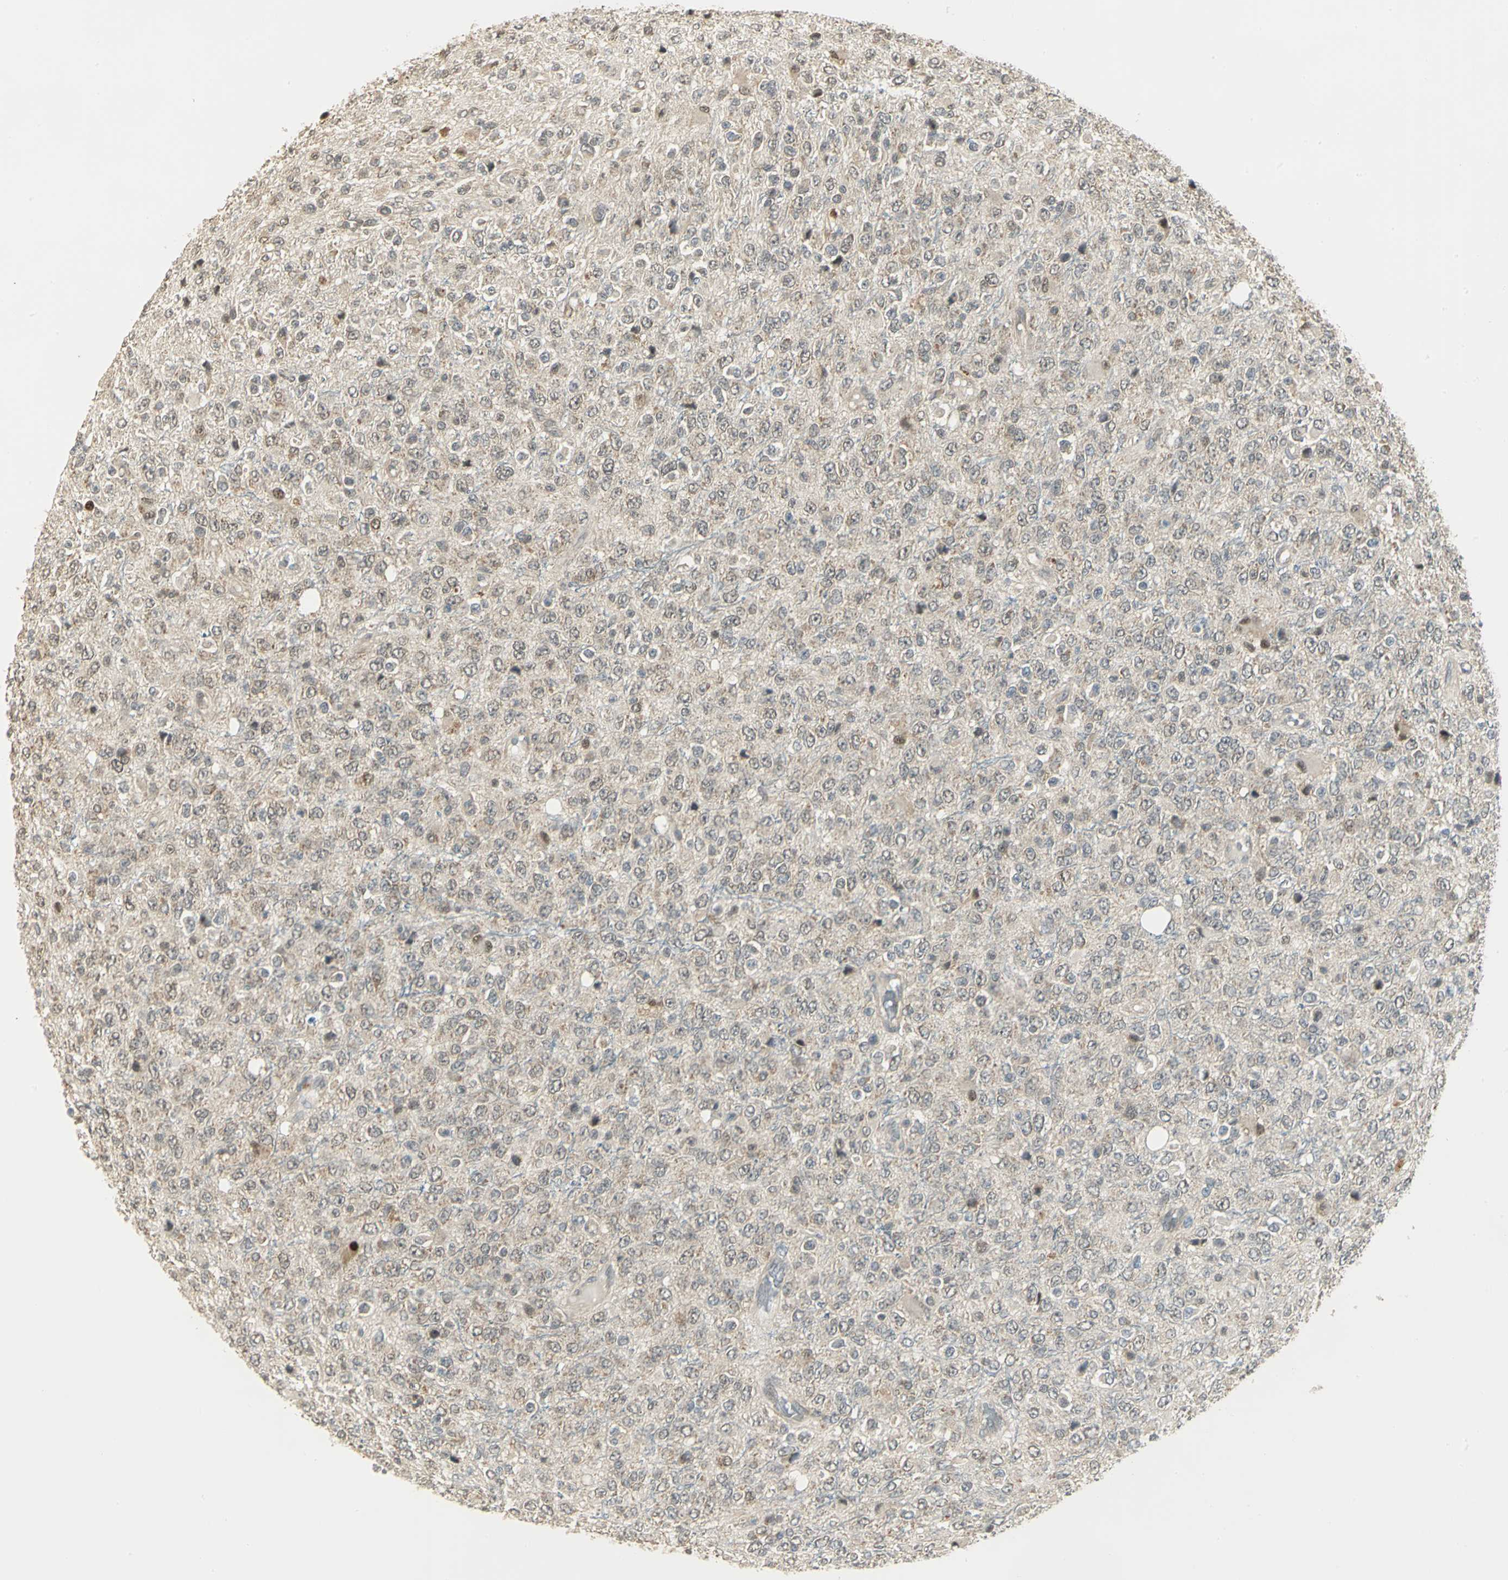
{"staining": {"intensity": "weak", "quantity": ">75%", "location": "cytoplasmic/membranous"}, "tissue": "glioma", "cell_type": "Tumor cells", "image_type": "cancer", "snomed": [{"axis": "morphology", "description": "Glioma, malignant, High grade"}, {"axis": "topography", "description": "pancreas cauda"}], "caption": "Protein expression analysis of human malignant glioma (high-grade) reveals weak cytoplasmic/membranous positivity in approximately >75% of tumor cells.", "gene": "PSMC4", "patient": {"sex": "male", "age": 60}}